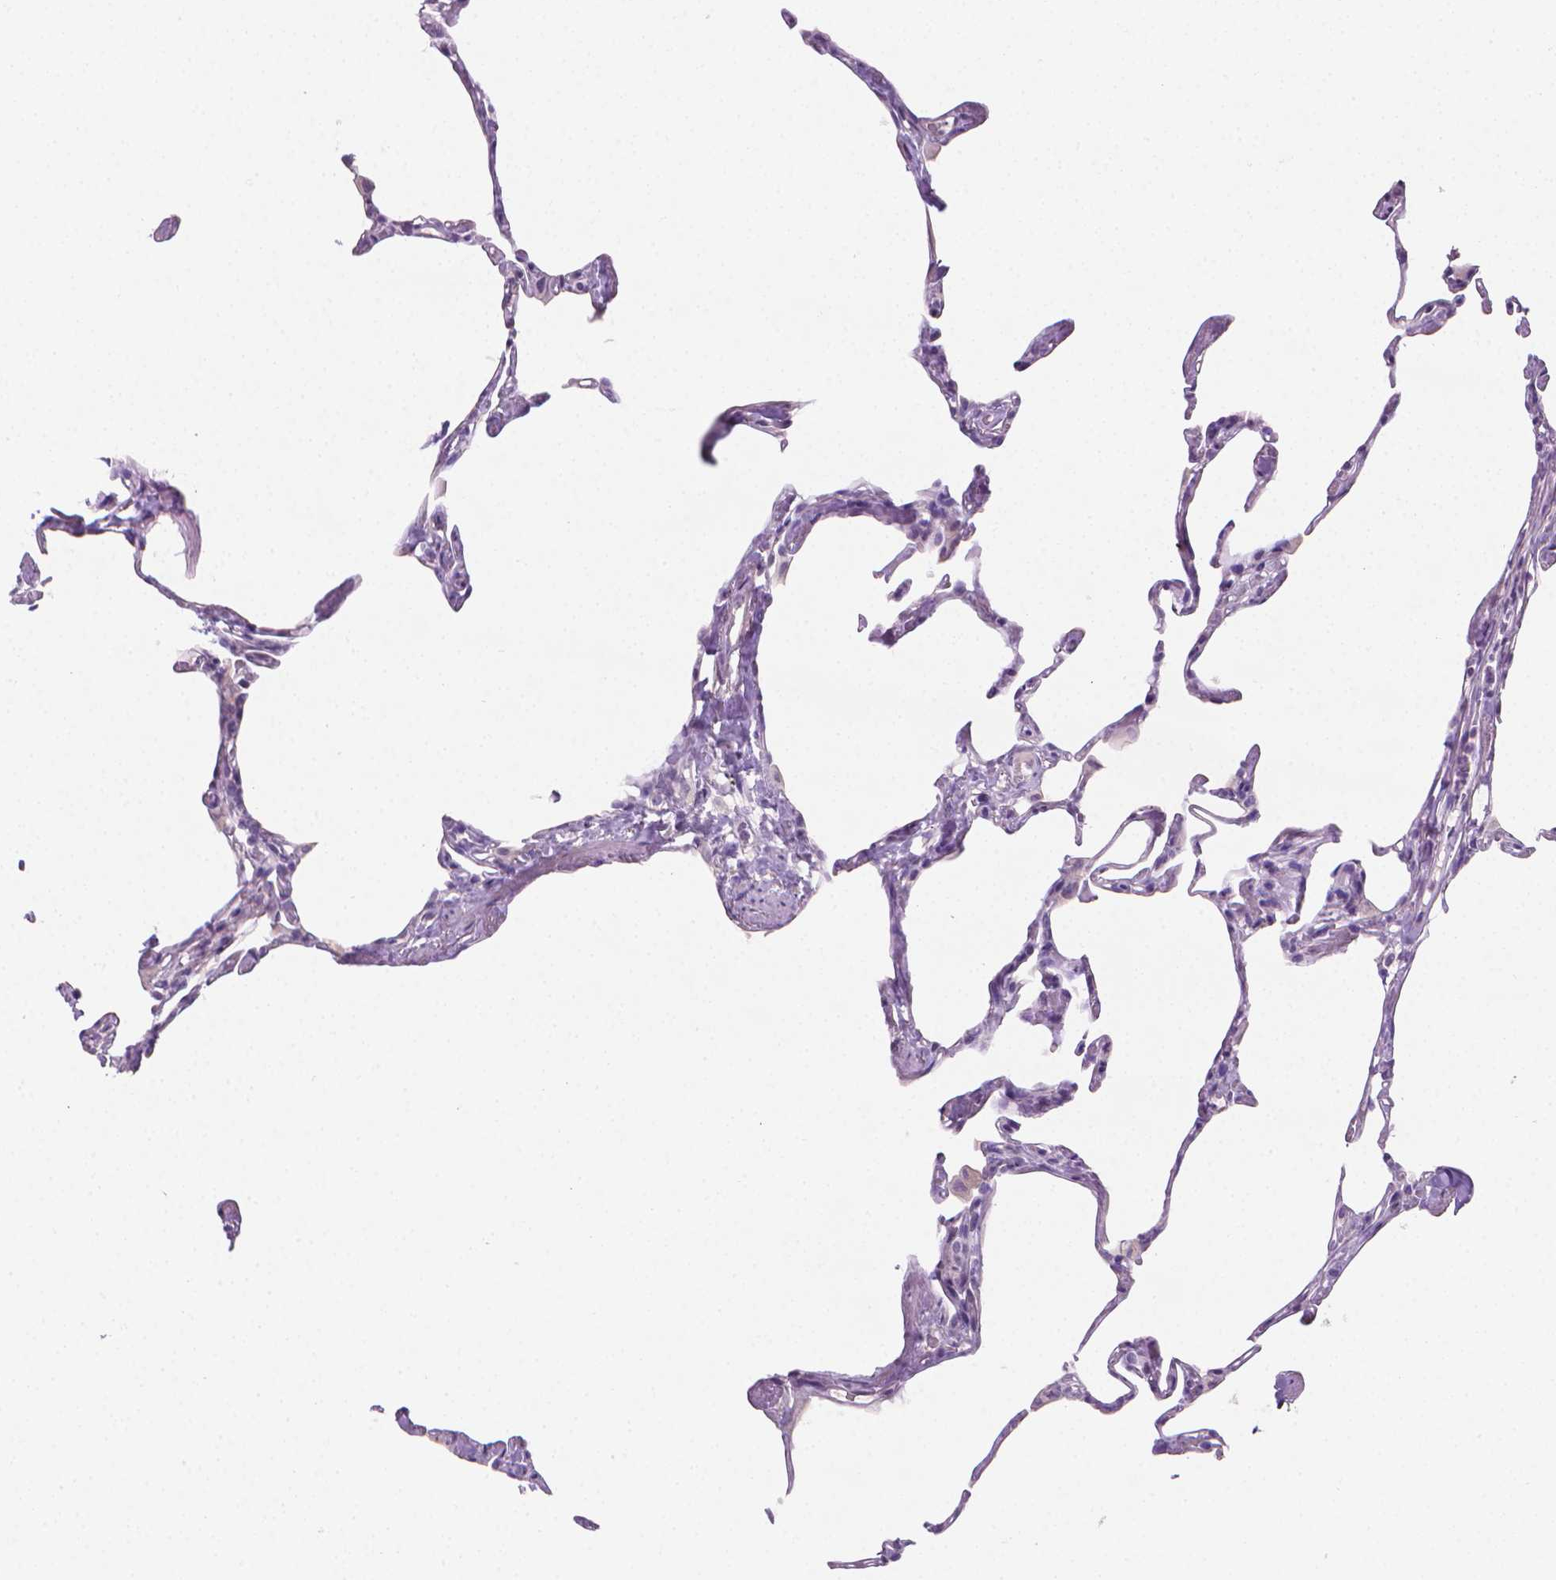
{"staining": {"intensity": "negative", "quantity": "none", "location": "none"}, "tissue": "lung", "cell_type": "Alveolar cells", "image_type": "normal", "snomed": [{"axis": "morphology", "description": "Normal tissue, NOS"}, {"axis": "topography", "description": "Lung"}], "caption": "Immunohistochemistry (IHC) photomicrograph of benign human lung stained for a protein (brown), which shows no positivity in alveolar cells.", "gene": "TNNI2", "patient": {"sex": "male", "age": 65}}